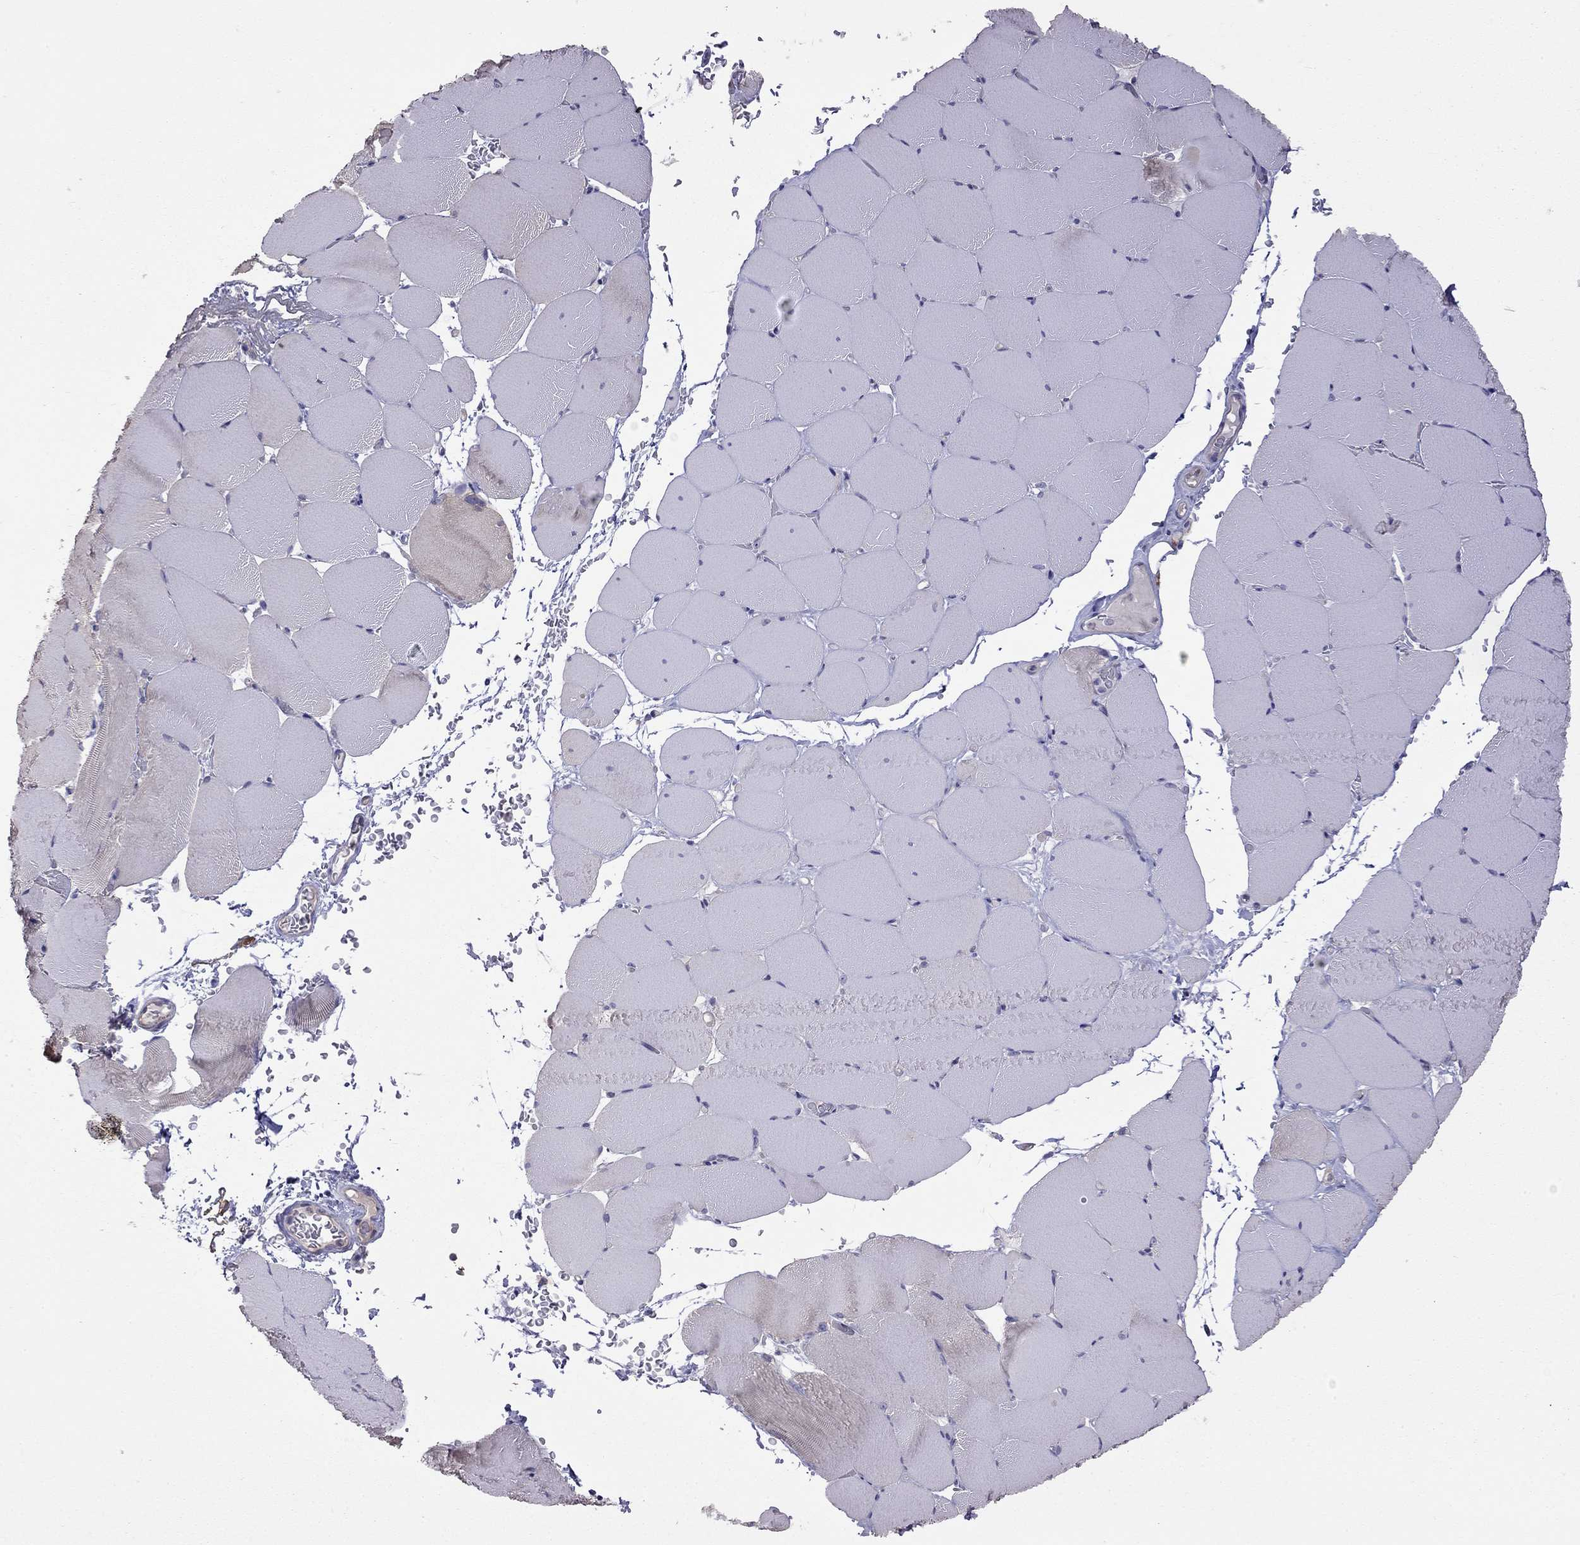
{"staining": {"intensity": "negative", "quantity": "none", "location": "none"}, "tissue": "skeletal muscle", "cell_type": "Myocytes", "image_type": "normal", "snomed": [{"axis": "morphology", "description": "Normal tissue, NOS"}, {"axis": "topography", "description": "Skeletal muscle"}], "caption": "IHC micrograph of normal skeletal muscle: human skeletal muscle stained with DAB (3,3'-diaminobenzidine) shows no significant protein expression in myocytes. (IHC, brightfield microscopy, high magnification).", "gene": "FEZ1", "patient": {"sex": "female", "age": 37}}